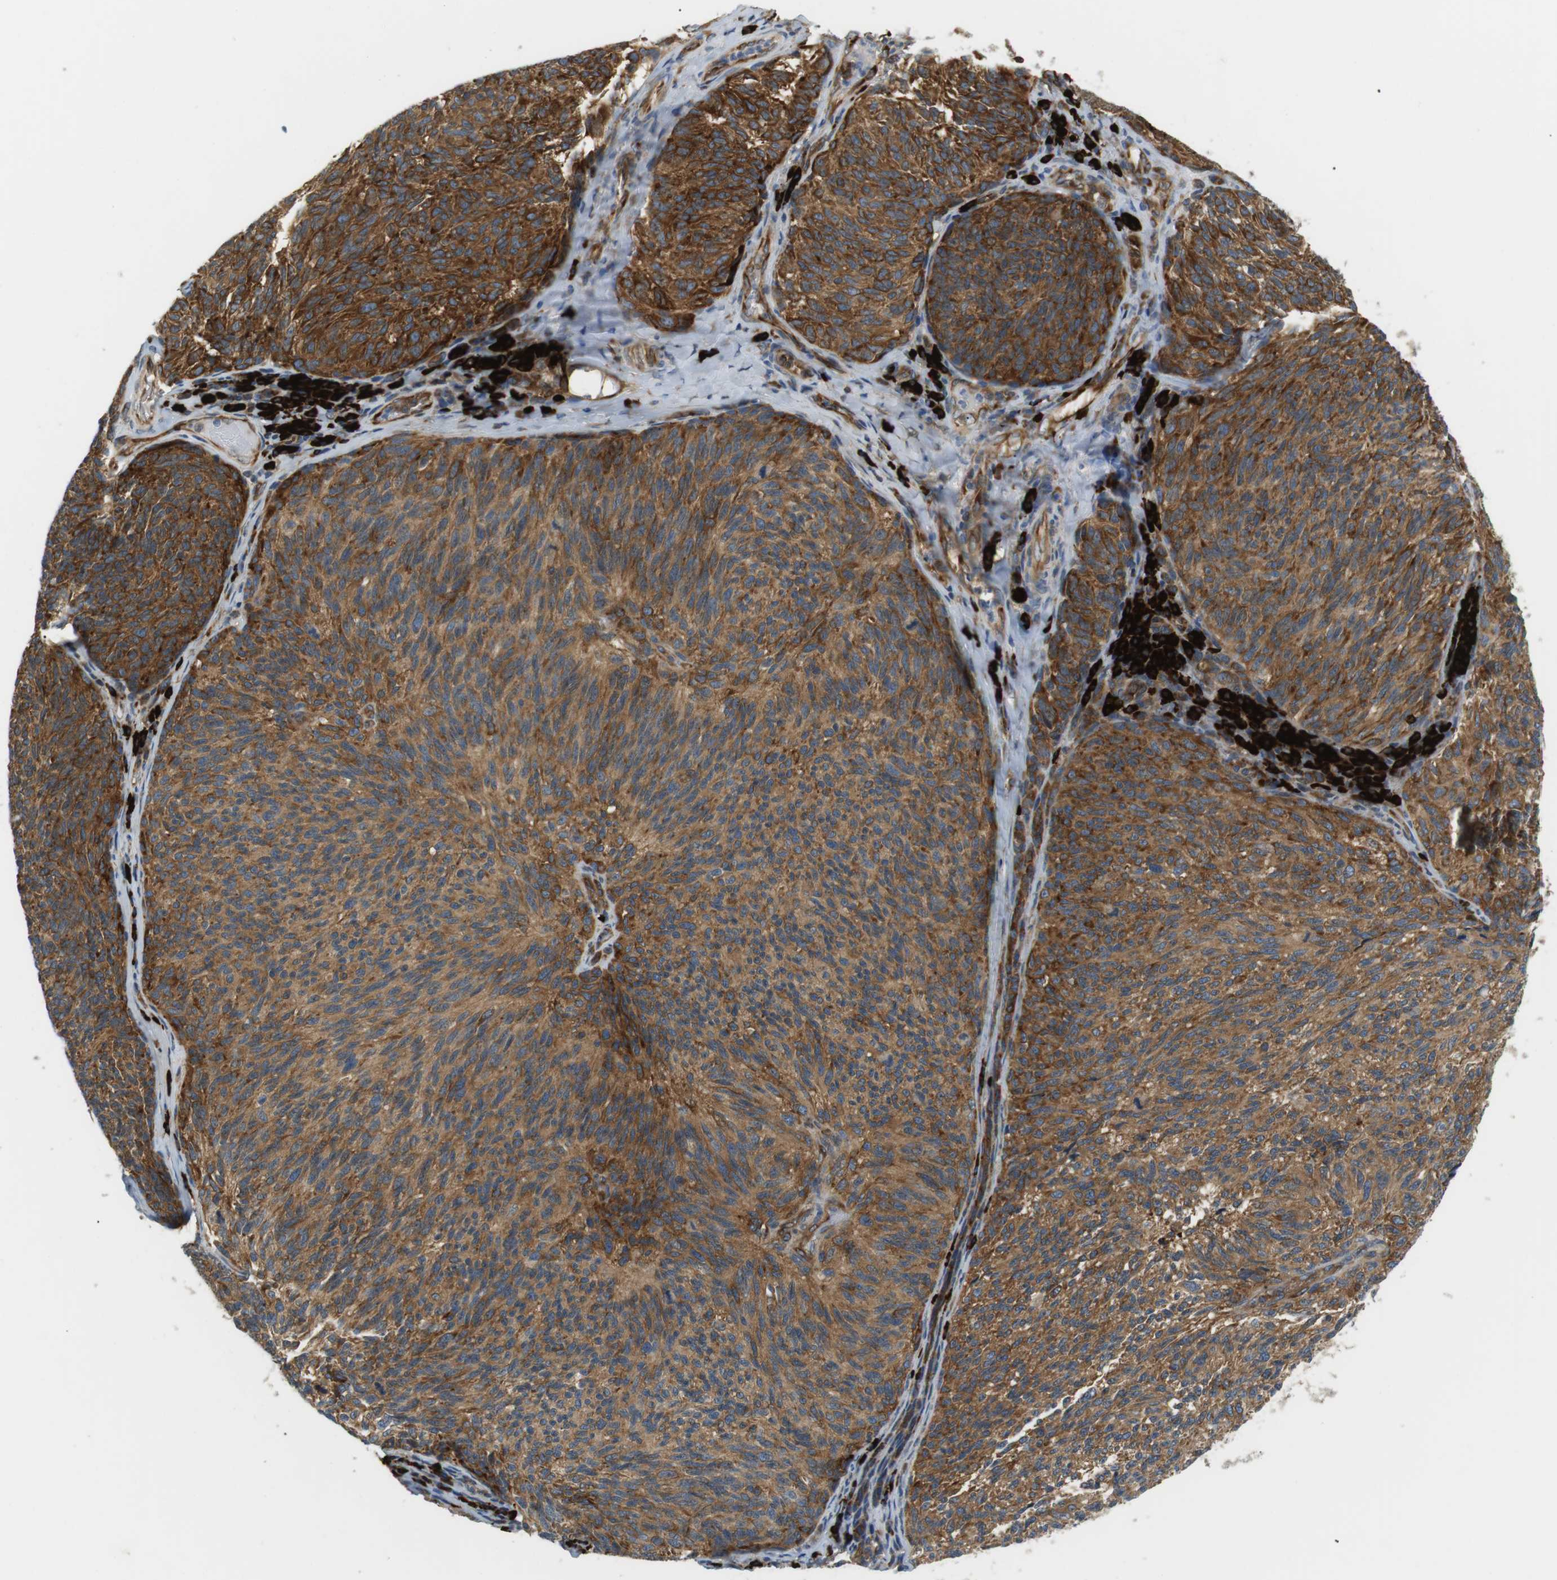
{"staining": {"intensity": "moderate", "quantity": ">75%", "location": "cytoplasmic/membranous"}, "tissue": "melanoma", "cell_type": "Tumor cells", "image_type": "cancer", "snomed": [{"axis": "morphology", "description": "Malignant melanoma, NOS"}, {"axis": "topography", "description": "Skin"}], "caption": "Protein expression analysis of human malignant melanoma reveals moderate cytoplasmic/membranous expression in approximately >75% of tumor cells.", "gene": "TMEM200A", "patient": {"sex": "female", "age": 73}}